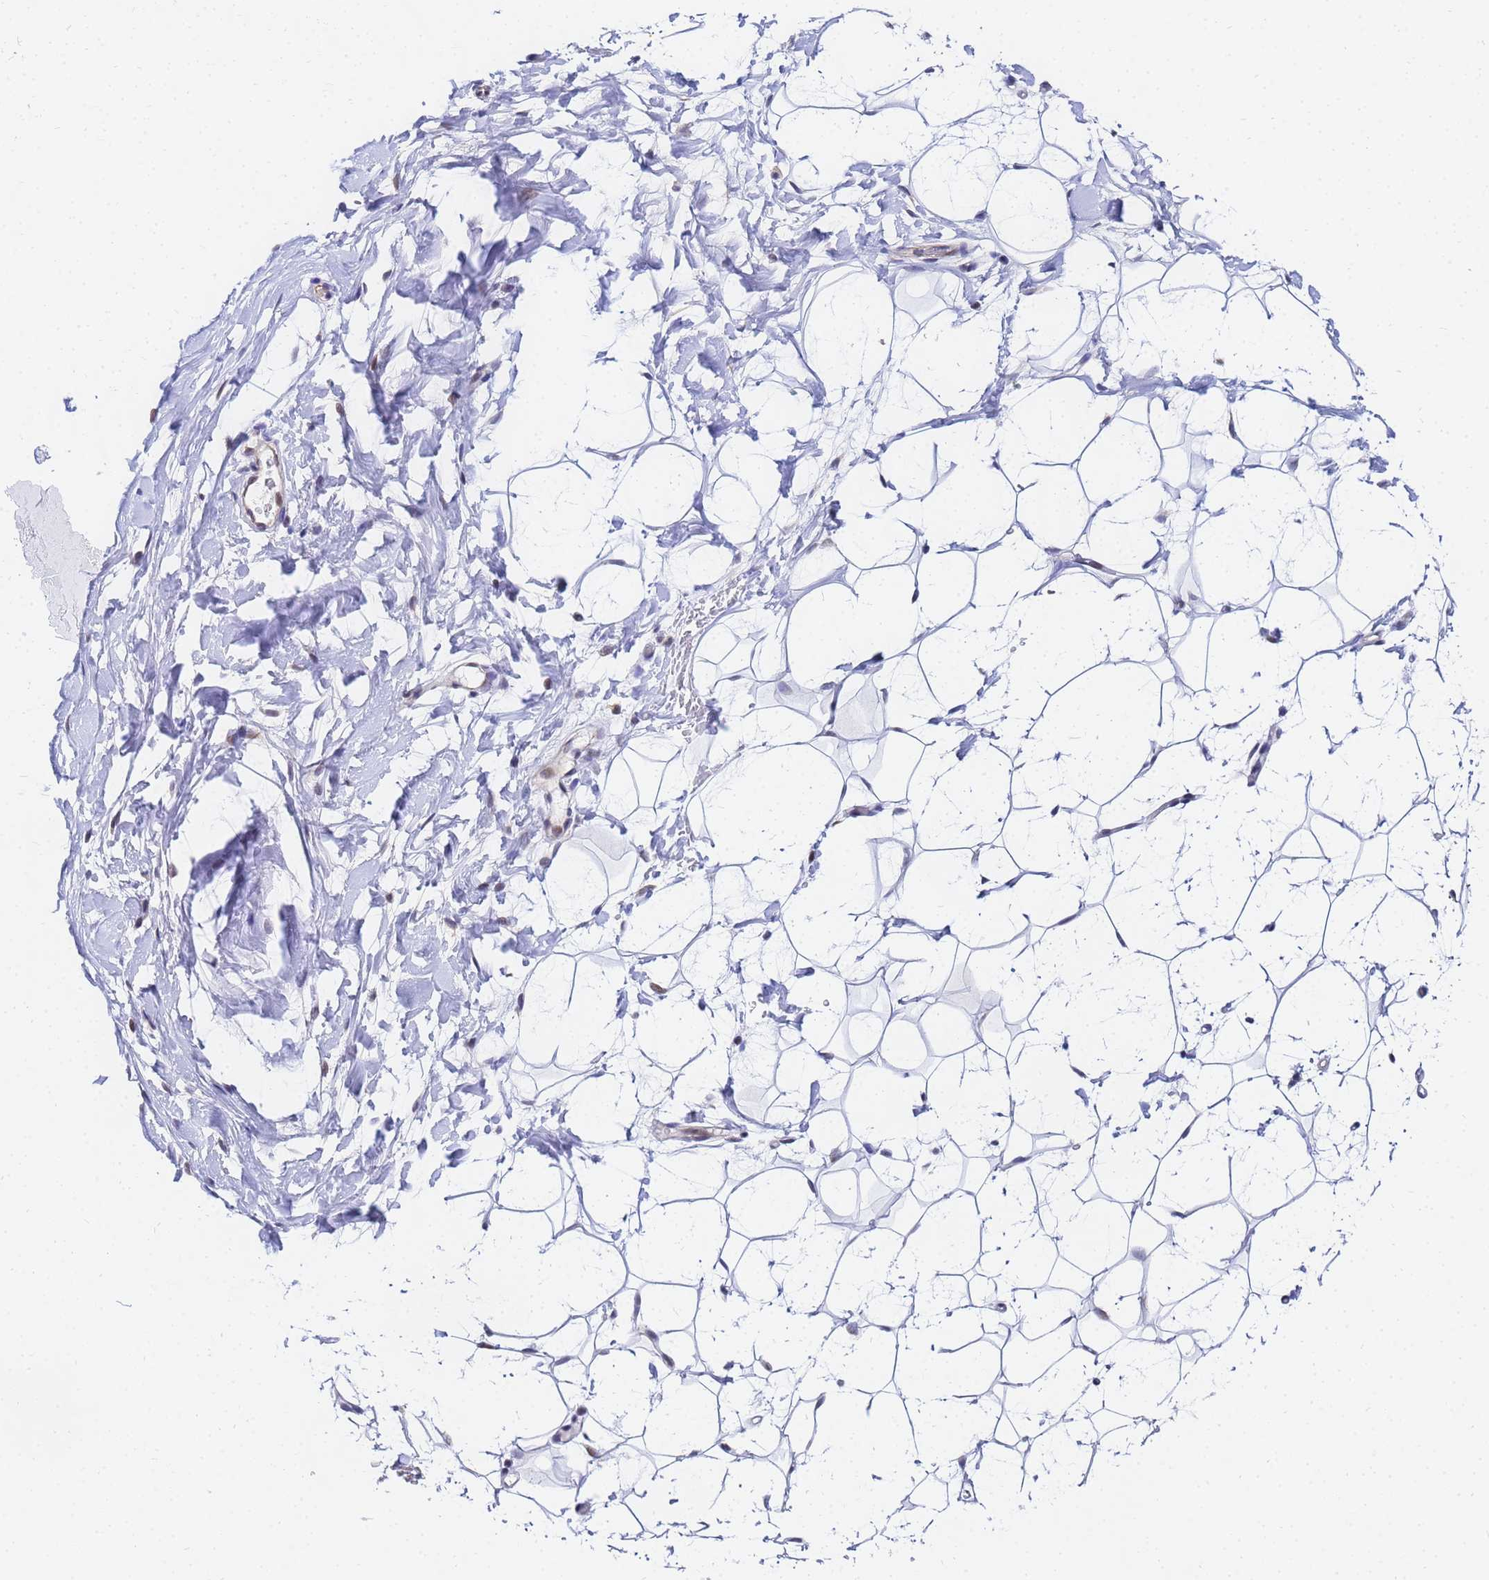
{"staining": {"intensity": "negative", "quantity": "none", "location": "none"}, "tissue": "adipose tissue", "cell_type": "Adipocytes", "image_type": "normal", "snomed": [{"axis": "morphology", "description": "Normal tissue, NOS"}, {"axis": "topography", "description": "Breast"}], "caption": "IHC image of normal human adipose tissue stained for a protein (brown), which exhibits no positivity in adipocytes. The staining was performed using DAB to visualize the protein expression in brown, while the nuclei were stained in blue with hematoxylin (Magnification: 20x).", "gene": "CKMT1A", "patient": {"sex": "female", "age": 26}}